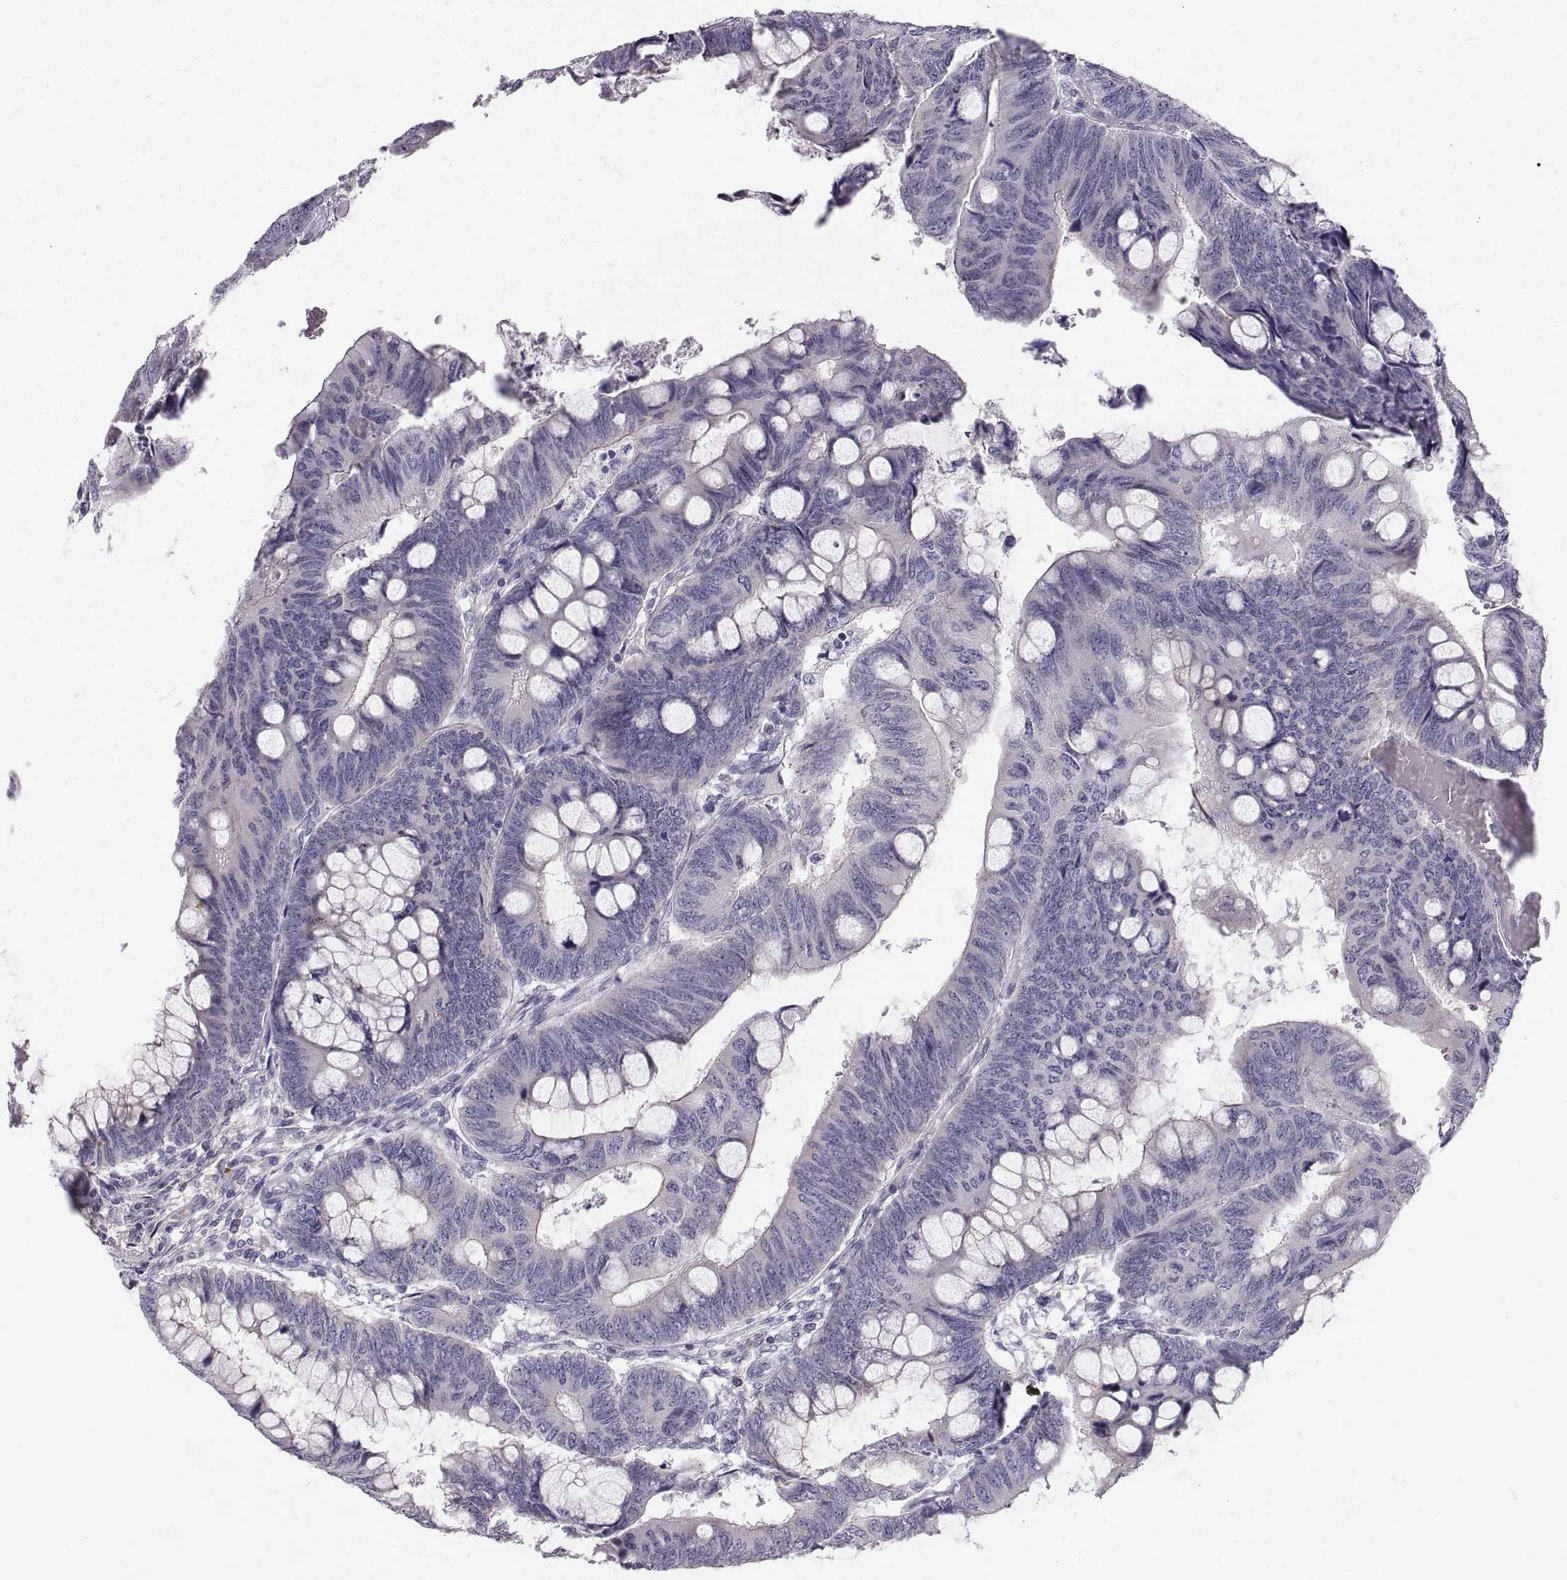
{"staining": {"intensity": "negative", "quantity": "none", "location": "none"}, "tissue": "colorectal cancer", "cell_type": "Tumor cells", "image_type": "cancer", "snomed": [{"axis": "morphology", "description": "Normal tissue, NOS"}, {"axis": "morphology", "description": "Adenocarcinoma, NOS"}, {"axis": "topography", "description": "Rectum"}], "caption": "This is a histopathology image of IHC staining of adenocarcinoma (colorectal), which shows no staining in tumor cells. (DAB IHC with hematoxylin counter stain).", "gene": "ZNF185", "patient": {"sex": "male", "age": 92}}